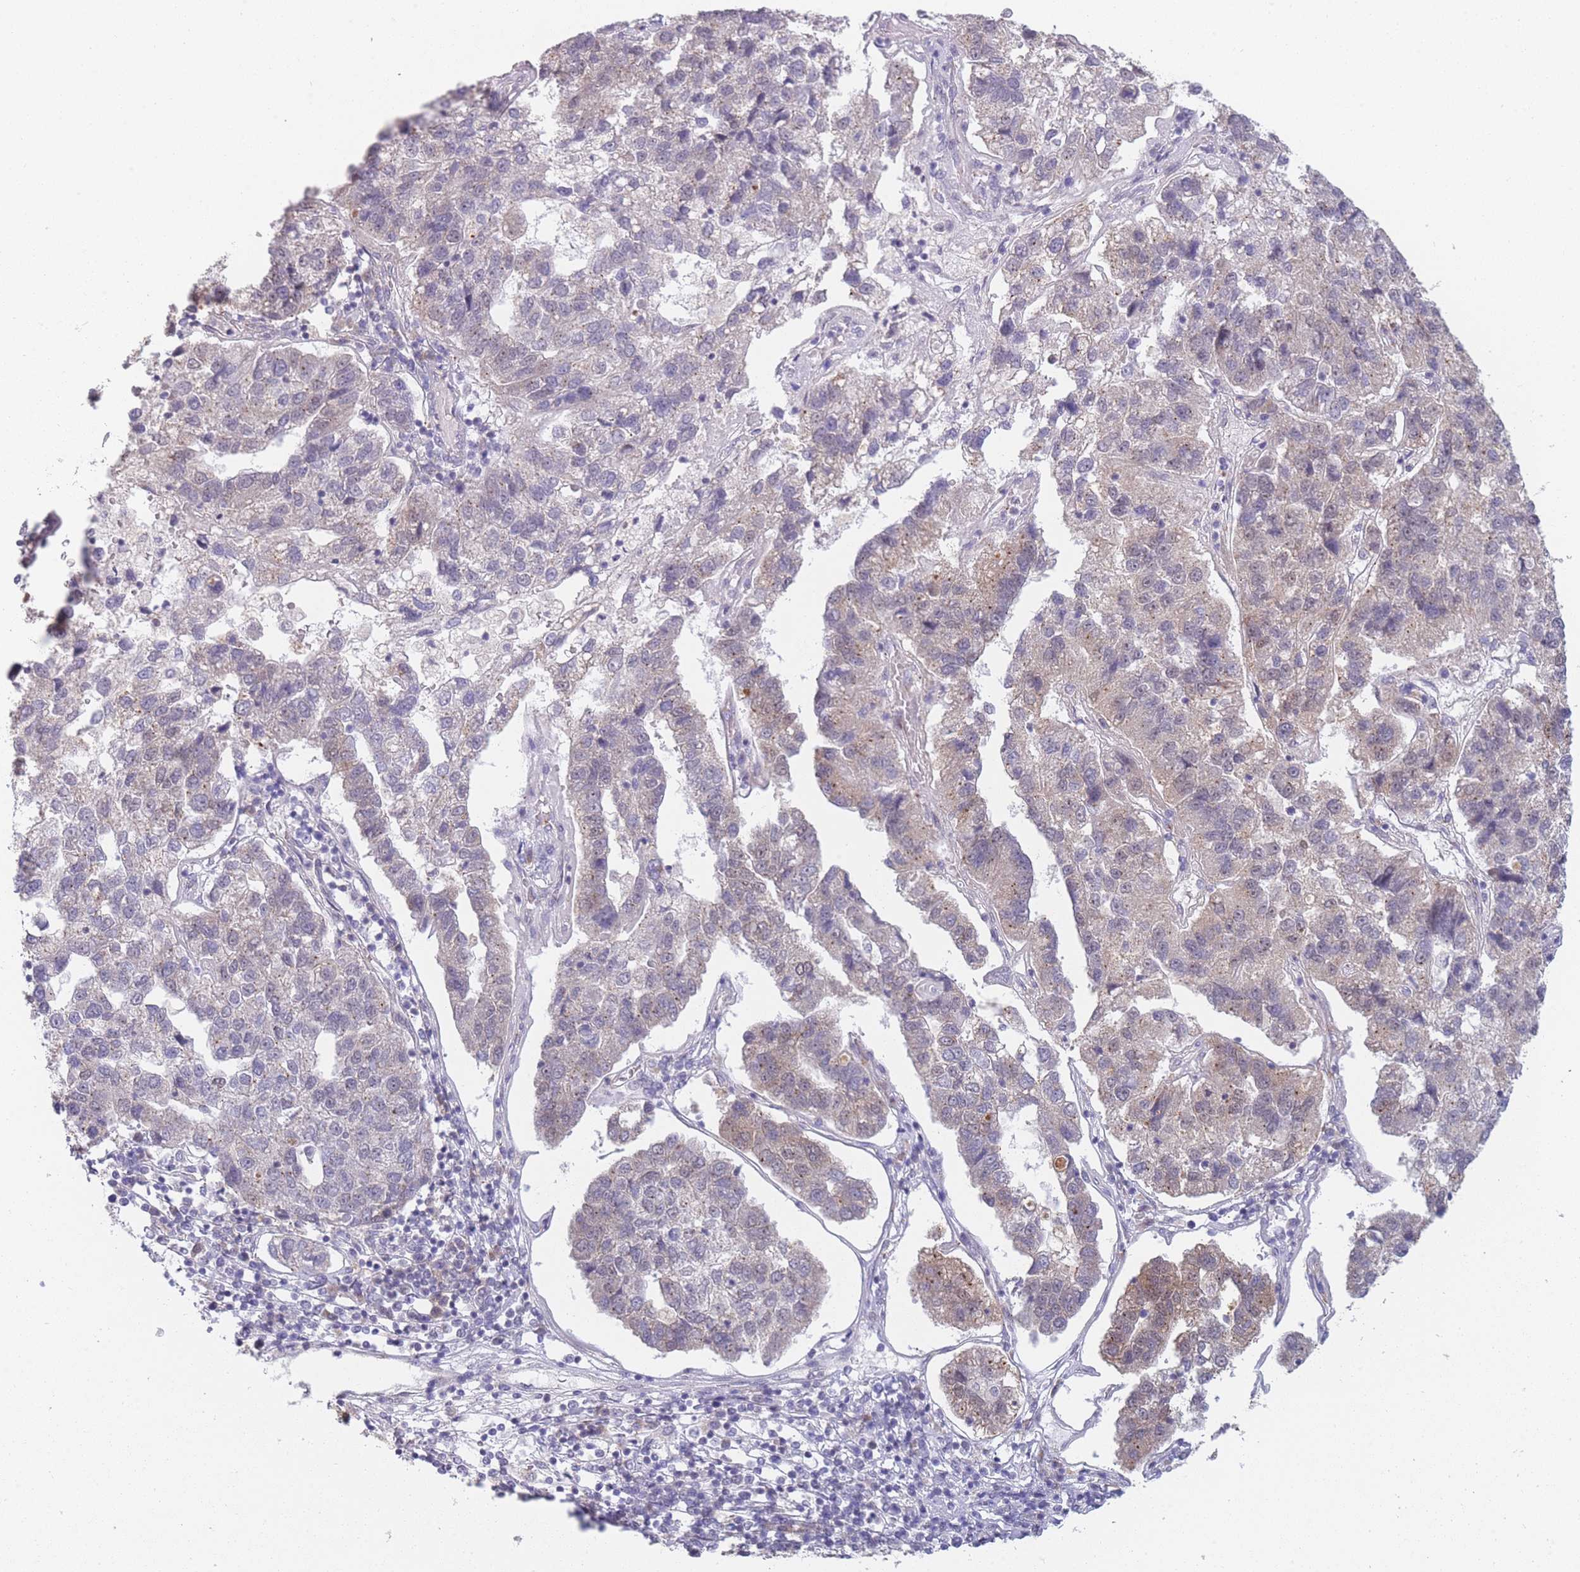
{"staining": {"intensity": "weak", "quantity": "<25%", "location": "cytoplasmic/membranous"}, "tissue": "pancreatic cancer", "cell_type": "Tumor cells", "image_type": "cancer", "snomed": [{"axis": "morphology", "description": "Adenocarcinoma, NOS"}, {"axis": "topography", "description": "Pancreas"}], "caption": "High power microscopy histopathology image of an immunohistochemistry (IHC) photomicrograph of pancreatic cancer (adenocarcinoma), revealing no significant staining in tumor cells. The staining was performed using DAB to visualize the protein expression in brown, while the nuclei were stained in blue with hematoxylin (Magnification: 20x).", "gene": "MRI1", "patient": {"sex": "female", "age": 61}}